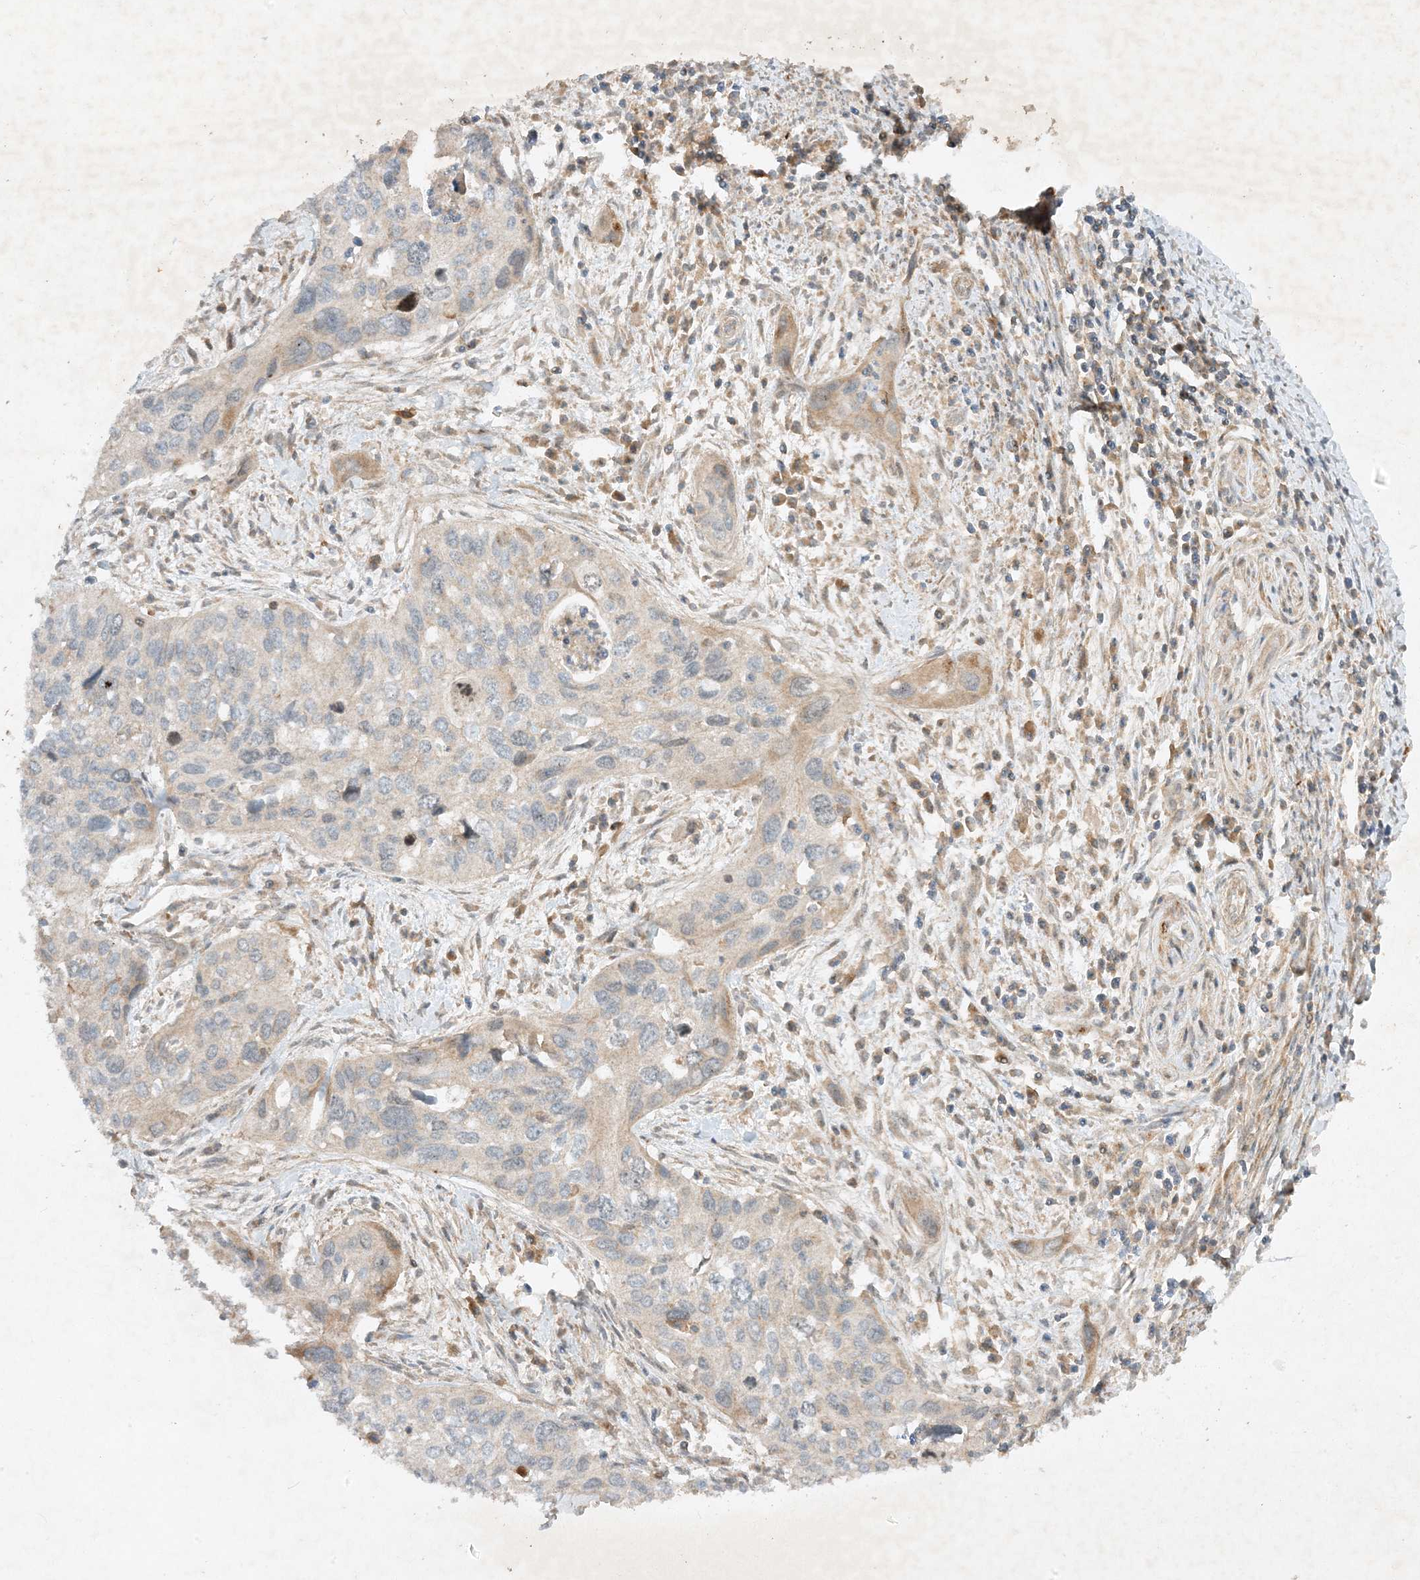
{"staining": {"intensity": "negative", "quantity": "none", "location": "none"}, "tissue": "cervical cancer", "cell_type": "Tumor cells", "image_type": "cancer", "snomed": [{"axis": "morphology", "description": "Squamous cell carcinoma, NOS"}, {"axis": "topography", "description": "Cervix"}], "caption": "A high-resolution image shows immunohistochemistry staining of cervical cancer (squamous cell carcinoma), which reveals no significant staining in tumor cells.", "gene": "XRN1", "patient": {"sex": "female", "age": 55}}